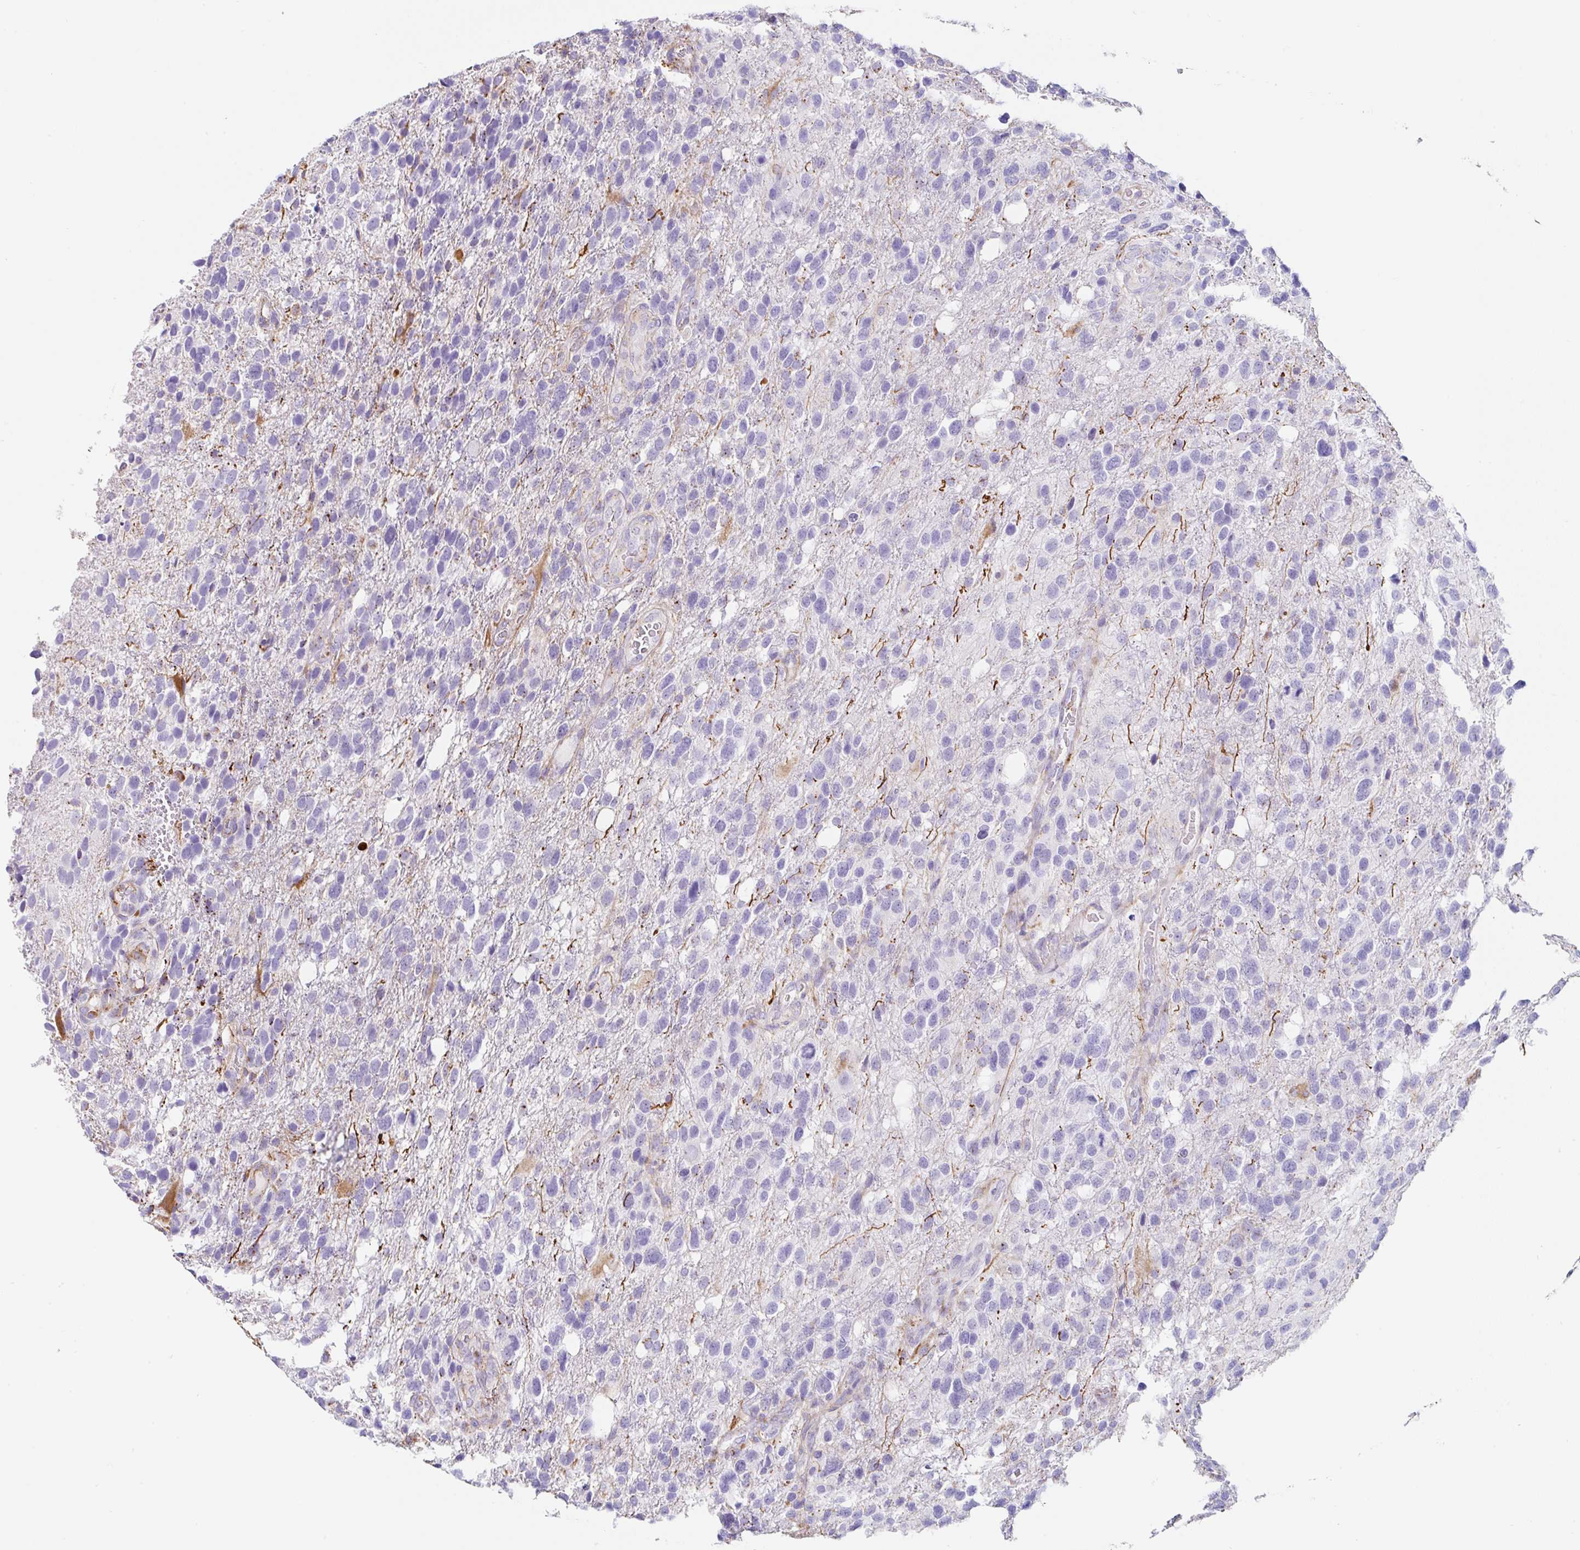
{"staining": {"intensity": "negative", "quantity": "none", "location": "none"}, "tissue": "glioma", "cell_type": "Tumor cells", "image_type": "cancer", "snomed": [{"axis": "morphology", "description": "Glioma, malignant, High grade"}, {"axis": "topography", "description": "Brain"}], "caption": "Immunohistochemistry (IHC) histopathology image of human glioma stained for a protein (brown), which shows no staining in tumor cells. Brightfield microscopy of immunohistochemistry (IHC) stained with DAB (brown) and hematoxylin (blue), captured at high magnification.", "gene": "DKK4", "patient": {"sex": "female", "age": 58}}